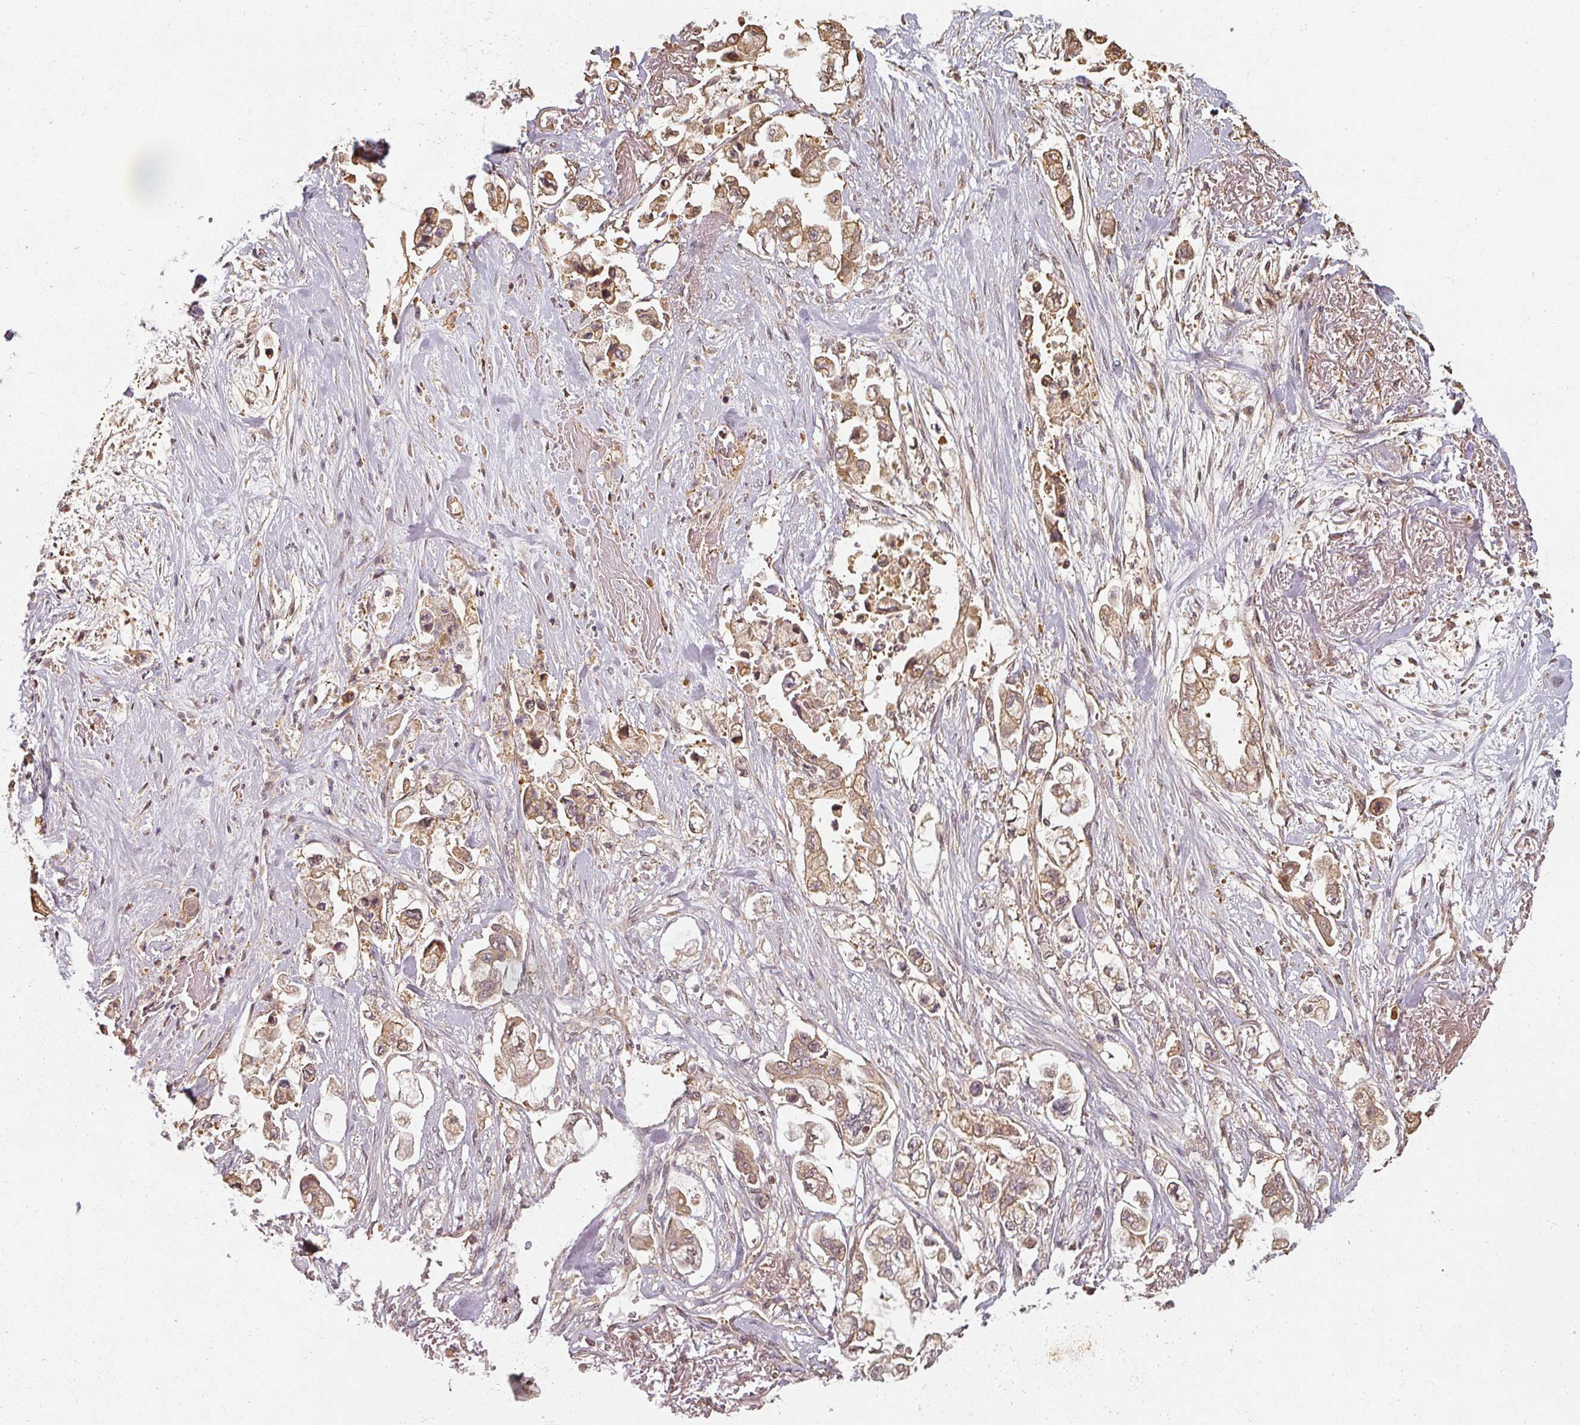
{"staining": {"intensity": "moderate", "quantity": ">75%", "location": "cytoplasmic/membranous,nuclear"}, "tissue": "stomach cancer", "cell_type": "Tumor cells", "image_type": "cancer", "snomed": [{"axis": "morphology", "description": "Adenocarcinoma, NOS"}, {"axis": "topography", "description": "Stomach"}], "caption": "Immunohistochemical staining of human stomach adenocarcinoma reveals moderate cytoplasmic/membranous and nuclear protein staining in approximately >75% of tumor cells.", "gene": "MED19", "patient": {"sex": "male", "age": 62}}